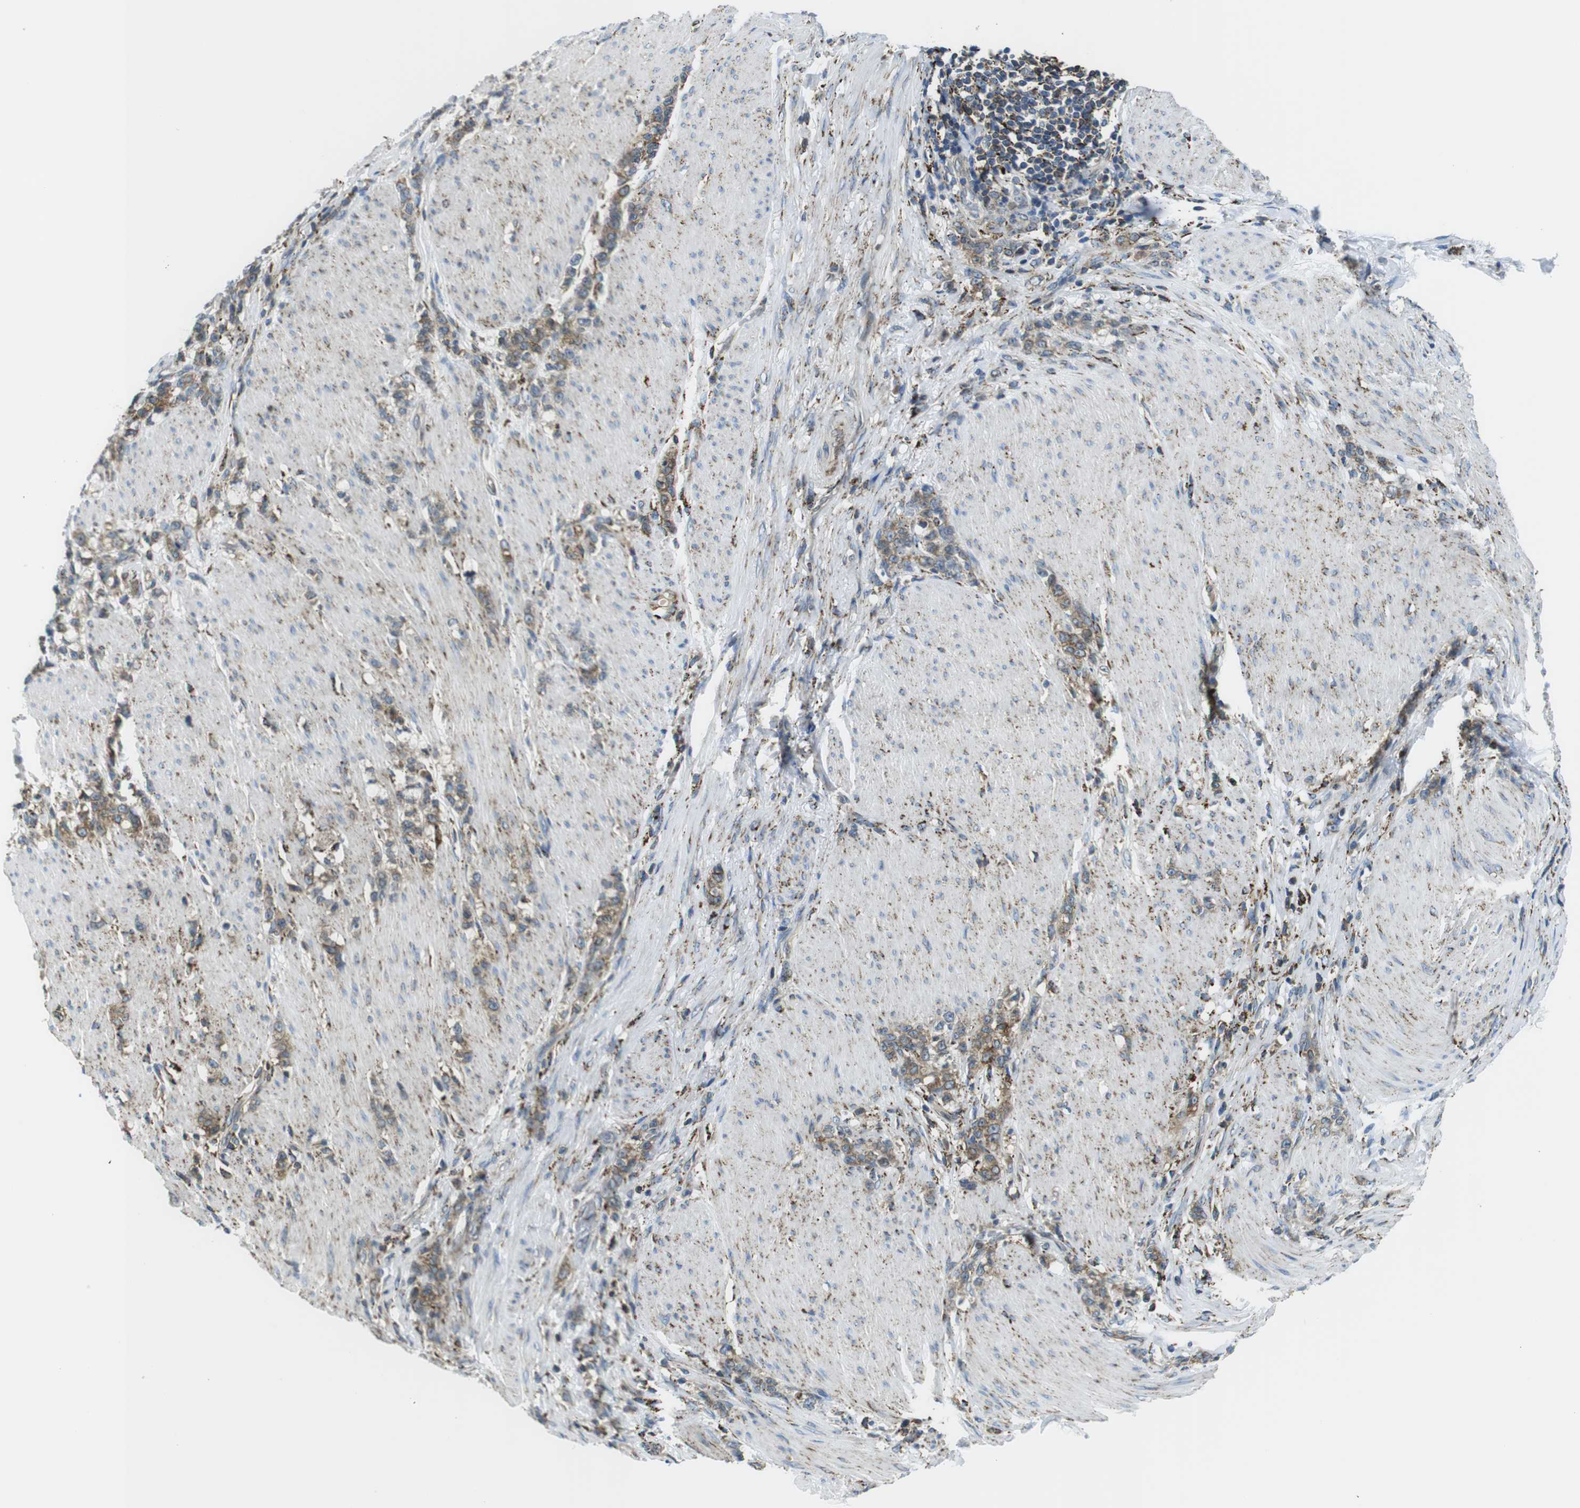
{"staining": {"intensity": "moderate", "quantity": "25%-75%", "location": "cytoplasmic/membranous"}, "tissue": "stomach cancer", "cell_type": "Tumor cells", "image_type": "cancer", "snomed": [{"axis": "morphology", "description": "Adenocarcinoma, NOS"}, {"axis": "topography", "description": "Stomach, lower"}], "caption": "This image shows immunohistochemistry (IHC) staining of human stomach cancer (adenocarcinoma), with medium moderate cytoplasmic/membranous staining in approximately 25%-75% of tumor cells.", "gene": "KCNE3", "patient": {"sex": "male", "age": 88}}